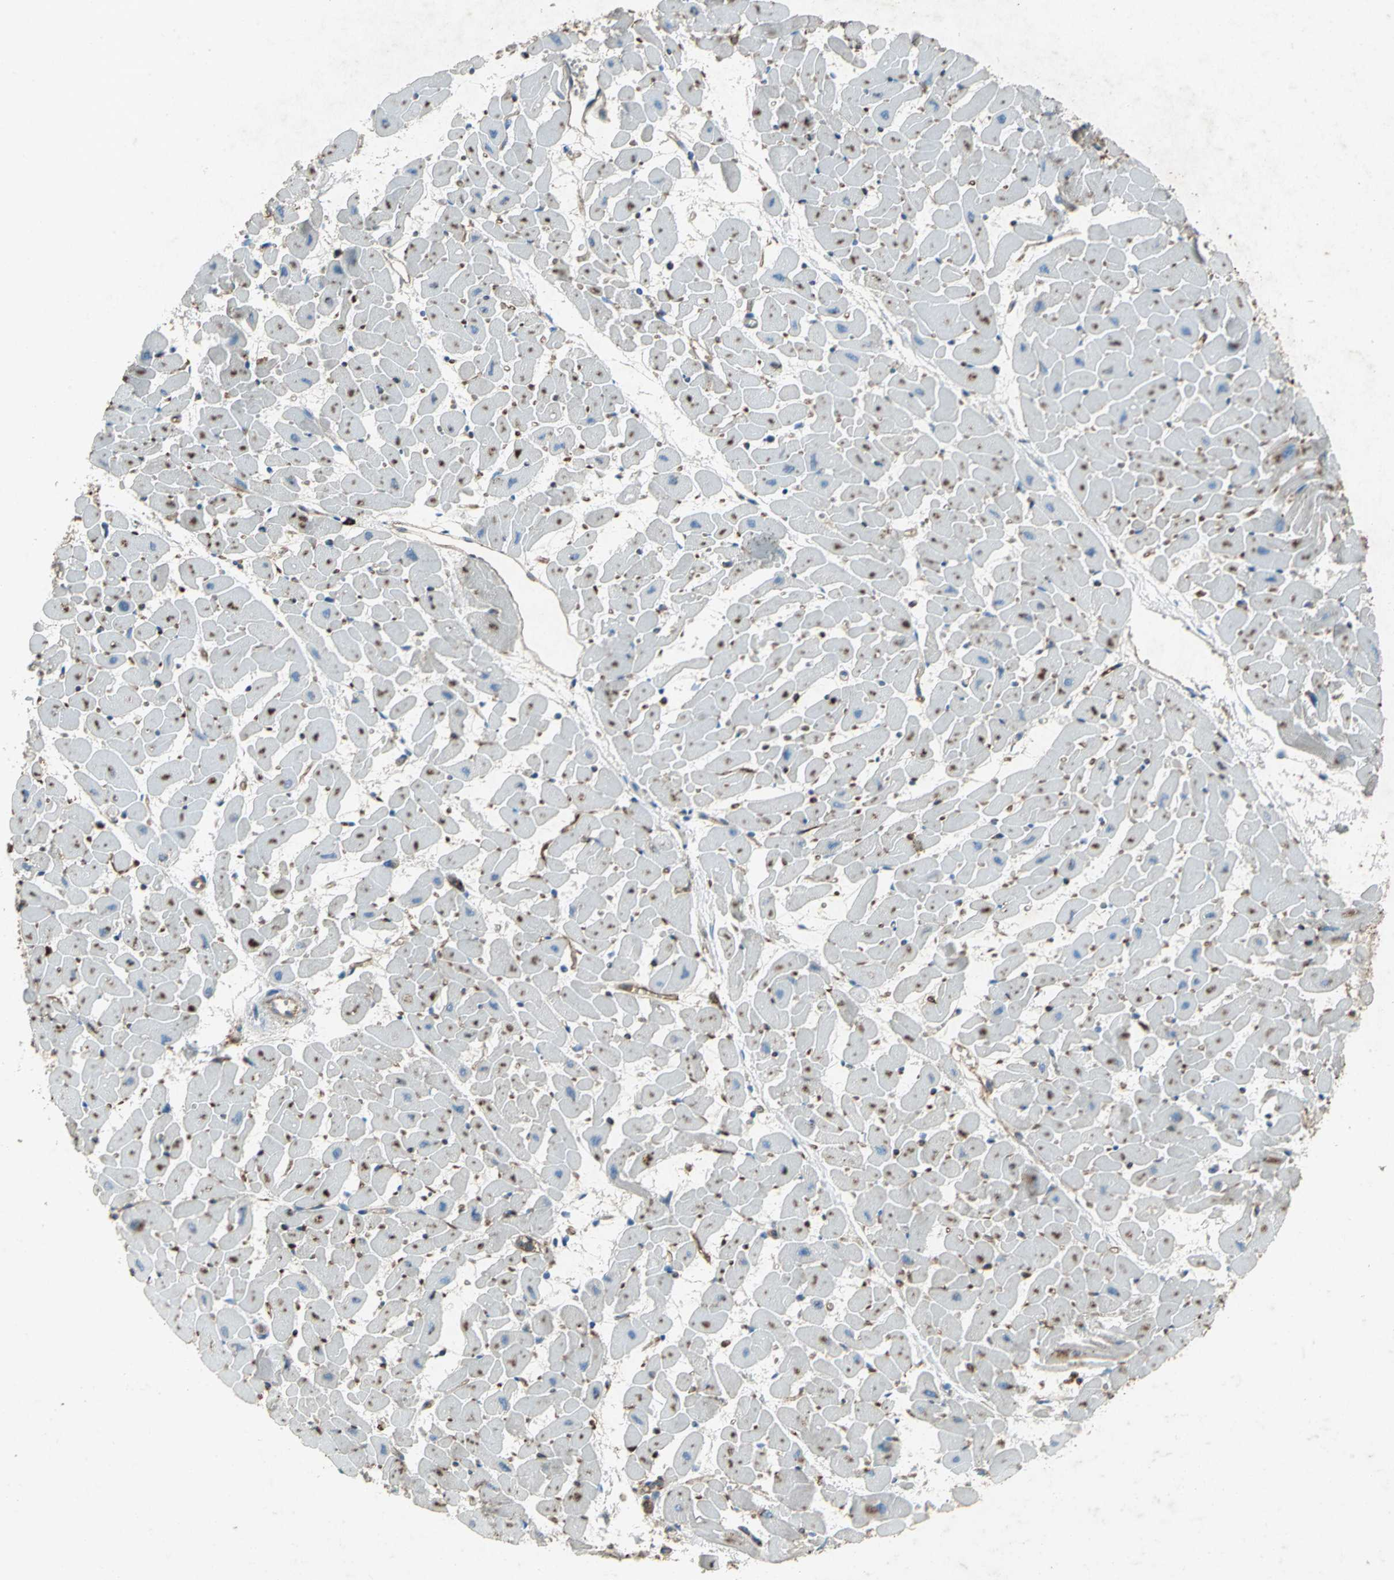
{"staining": {"intensity": "negative", "quantity": "none", "location": "none"}, "tissue": "heart muscle", "cell_type": "Cardiomyocytes", "image_type": "normal", "snomed": [{"axis": "morphology", "description": "Normal tissue, NOS"}, {"axis": "topography", "description": "Heart"}], "caption": "DAB immunohistochemical staining of normal human heart muscle demonstrates no significant positivity in cardiomyocytes. (DAB immunohistochemistry (IHC) with hematoxylin counter stain).", "gene": "CCR6", "patient": {"sex": "female", "age": 19}}